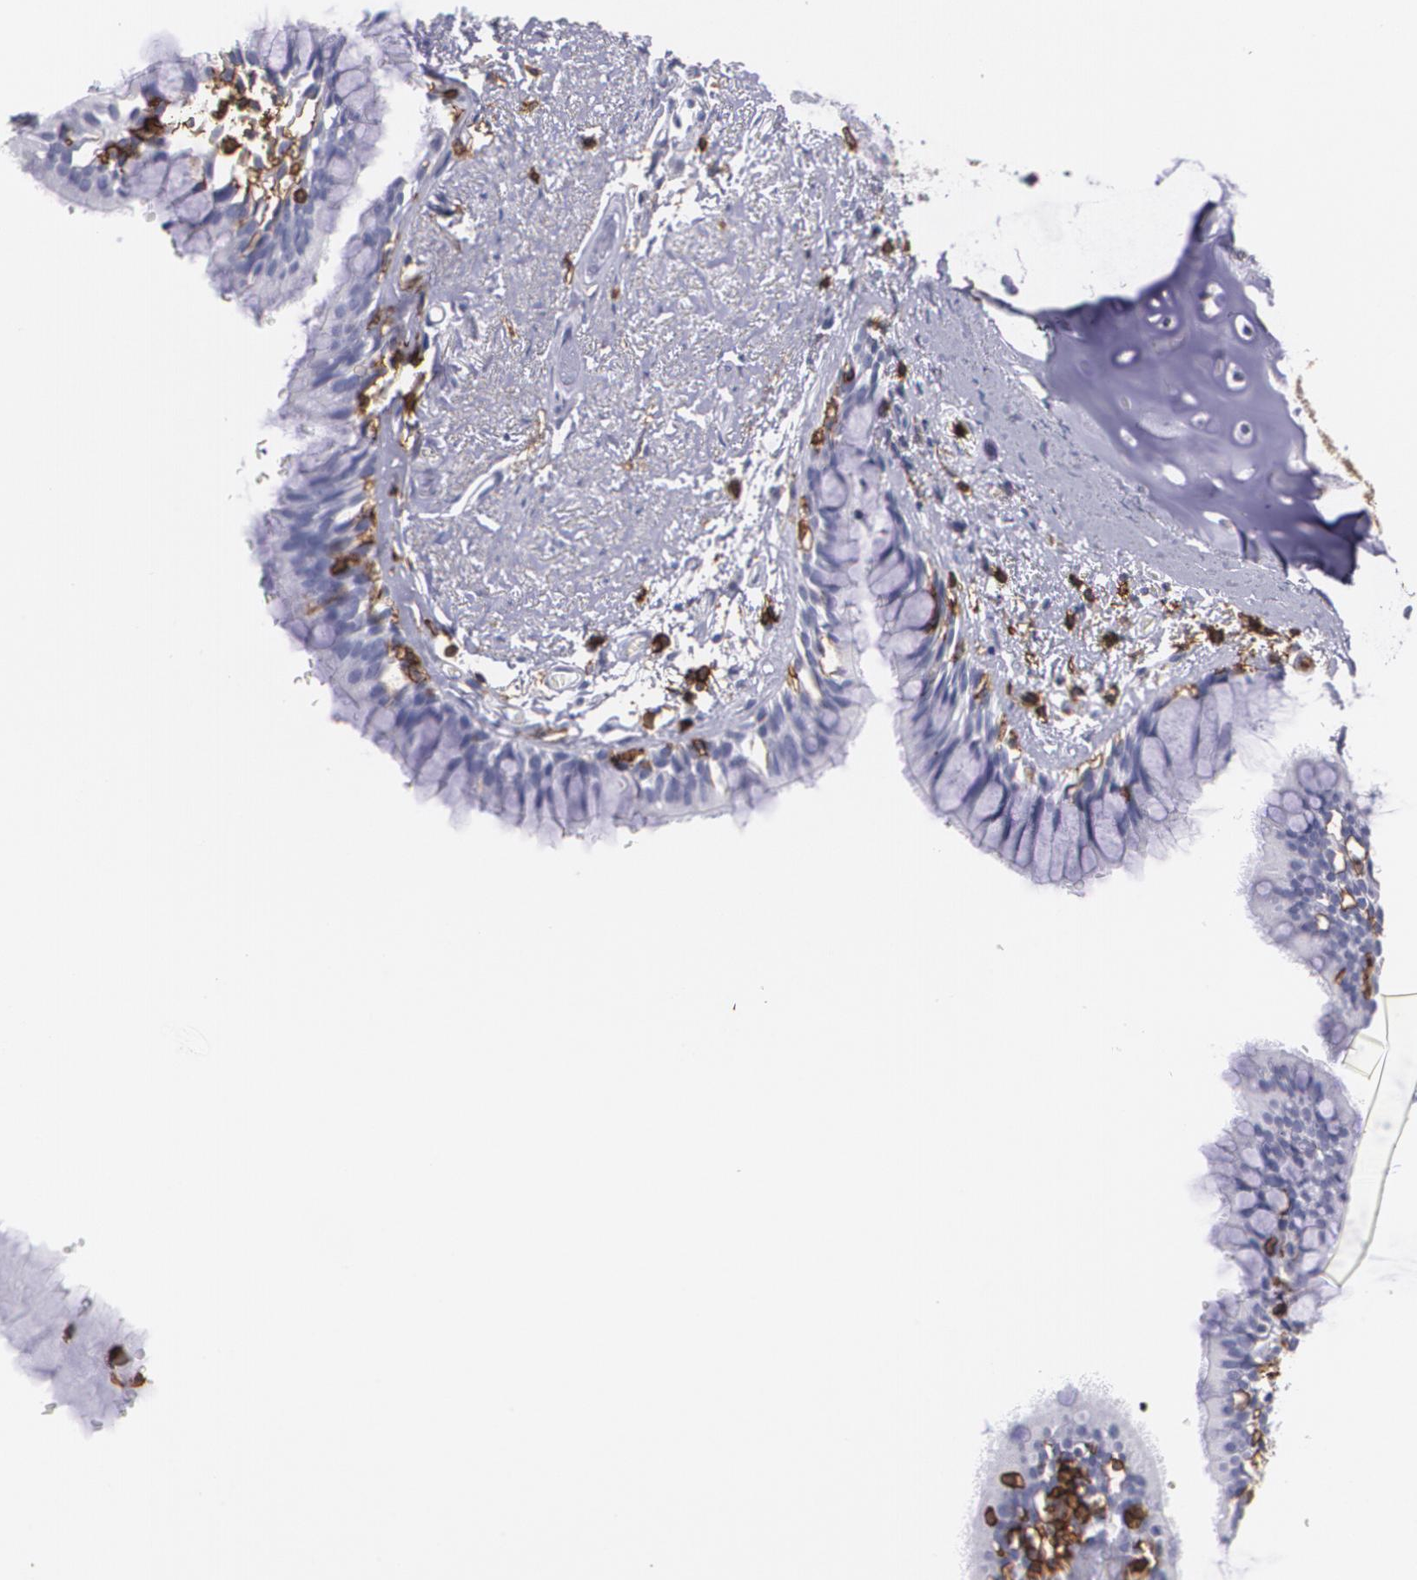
{"staining": {"intensity": "negative", "quantity": "none", "location": "none"}, "tissue": "bronchus", "cell_type": "Respiratory epithelial cells", "image_type": "normal", "snomed": [{"axis": "morphology", "description": "Normal tissue, NOS"}, {"axis": "topography", "description": "Lymph node of abdomen"}, {"axis": "topography", "description": "Lymph node of pelvis"}], "caption": "A histopathology image of bronchus stained for a protein shows no brown staining in respiratory epithelial cells. Brightfield microscopy of IHC stained with DAB (brown) and hematoxylin (blue), captured at high magnification.", "gene": "PTPRC", "patient": {"sex": "female", "age": 65}}